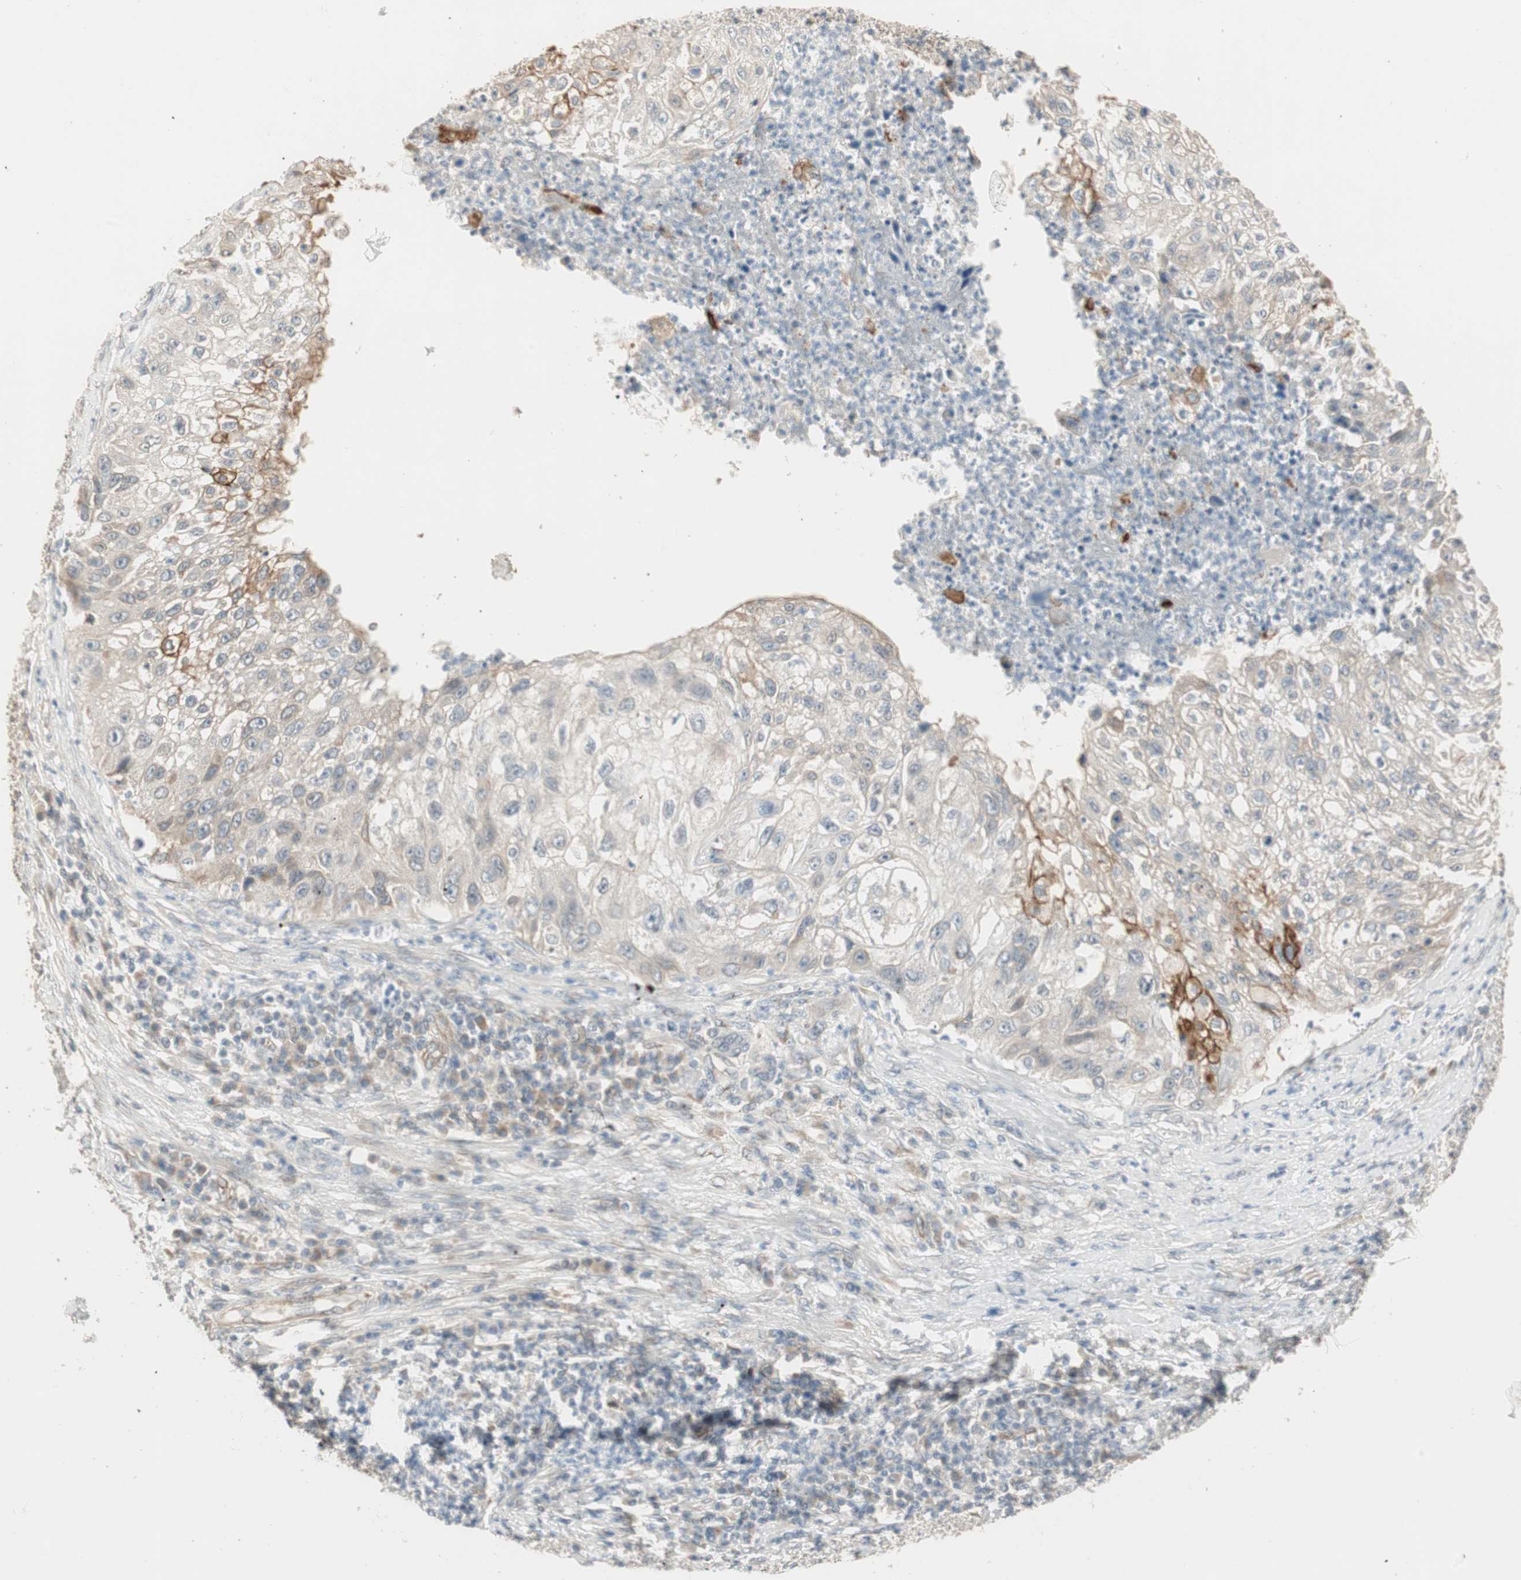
{"staining": {"intensity": "moderate", "quantity": "<25%", "location": "cytoplasmic/membranous"}, "tissue": "lung cancer", "cell_type": "Tumor cells", "image_type": "cancer", "snomed": [{"axis": "morphology", "description": "Inflammation, NOS"}, {"axis": "morphology", "description": "Squamous cell carcinoma, NOS"}, {"axis": "topography", "description": "Lymph node"}, {"axis": "topography", "description": "Soft tissue"}, {"axis": "topography", "description": "Lung"}], "caption": "Moderate cytoplasmic/membranous protein staining is seen in approximately <25% of tumor cells in lung cancer. (DAB (3,3'-diaminobenzidine) = brown stain, brightfield microscopy at high magnification).", "gene": "TASOR", "patient": {"sex": "male", "age": 66}}